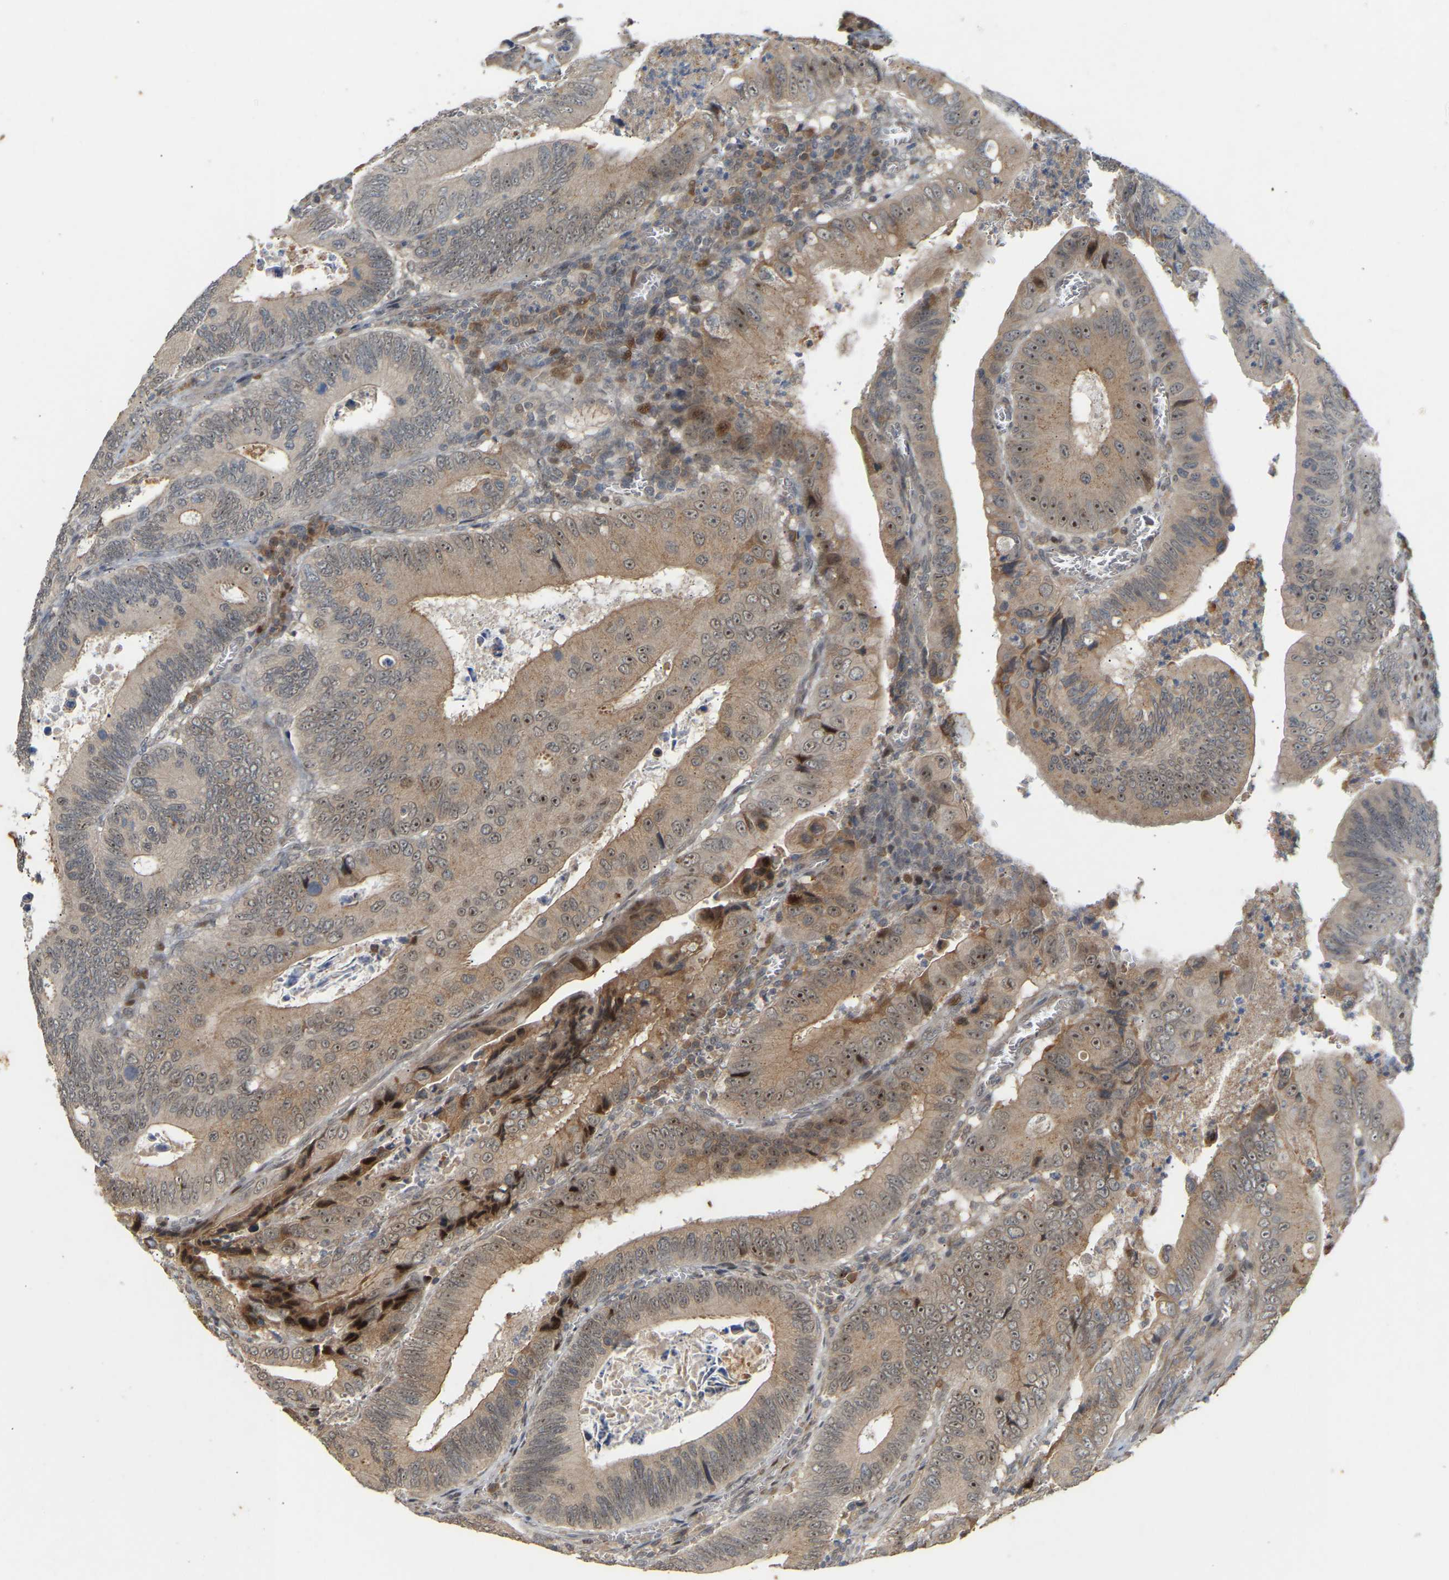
{"staining": {"intensity": "moderate", "quantity": "25%-75%", "location": "cytoplasmic/membranous,nuclear"}, "tissue": "colorectal cancer", "cell_type": "Tumor cells", "image_type": "cancer", "snomed": [{"axis": "morphology", "description": "Inflammation, NOS"}, {"axis": "morphology", "description": "Adenocarcinoma, NOS"}, {"axis": "topography", "description": "Colon"}], "caption": "A brown stain shows moderate cytoplasmic/membranous and nuclear positivity of a protein in human colorectal cancer tumor cells.", "gene": "PTPN4", "patient": {"sex": "male", "age": 72}}